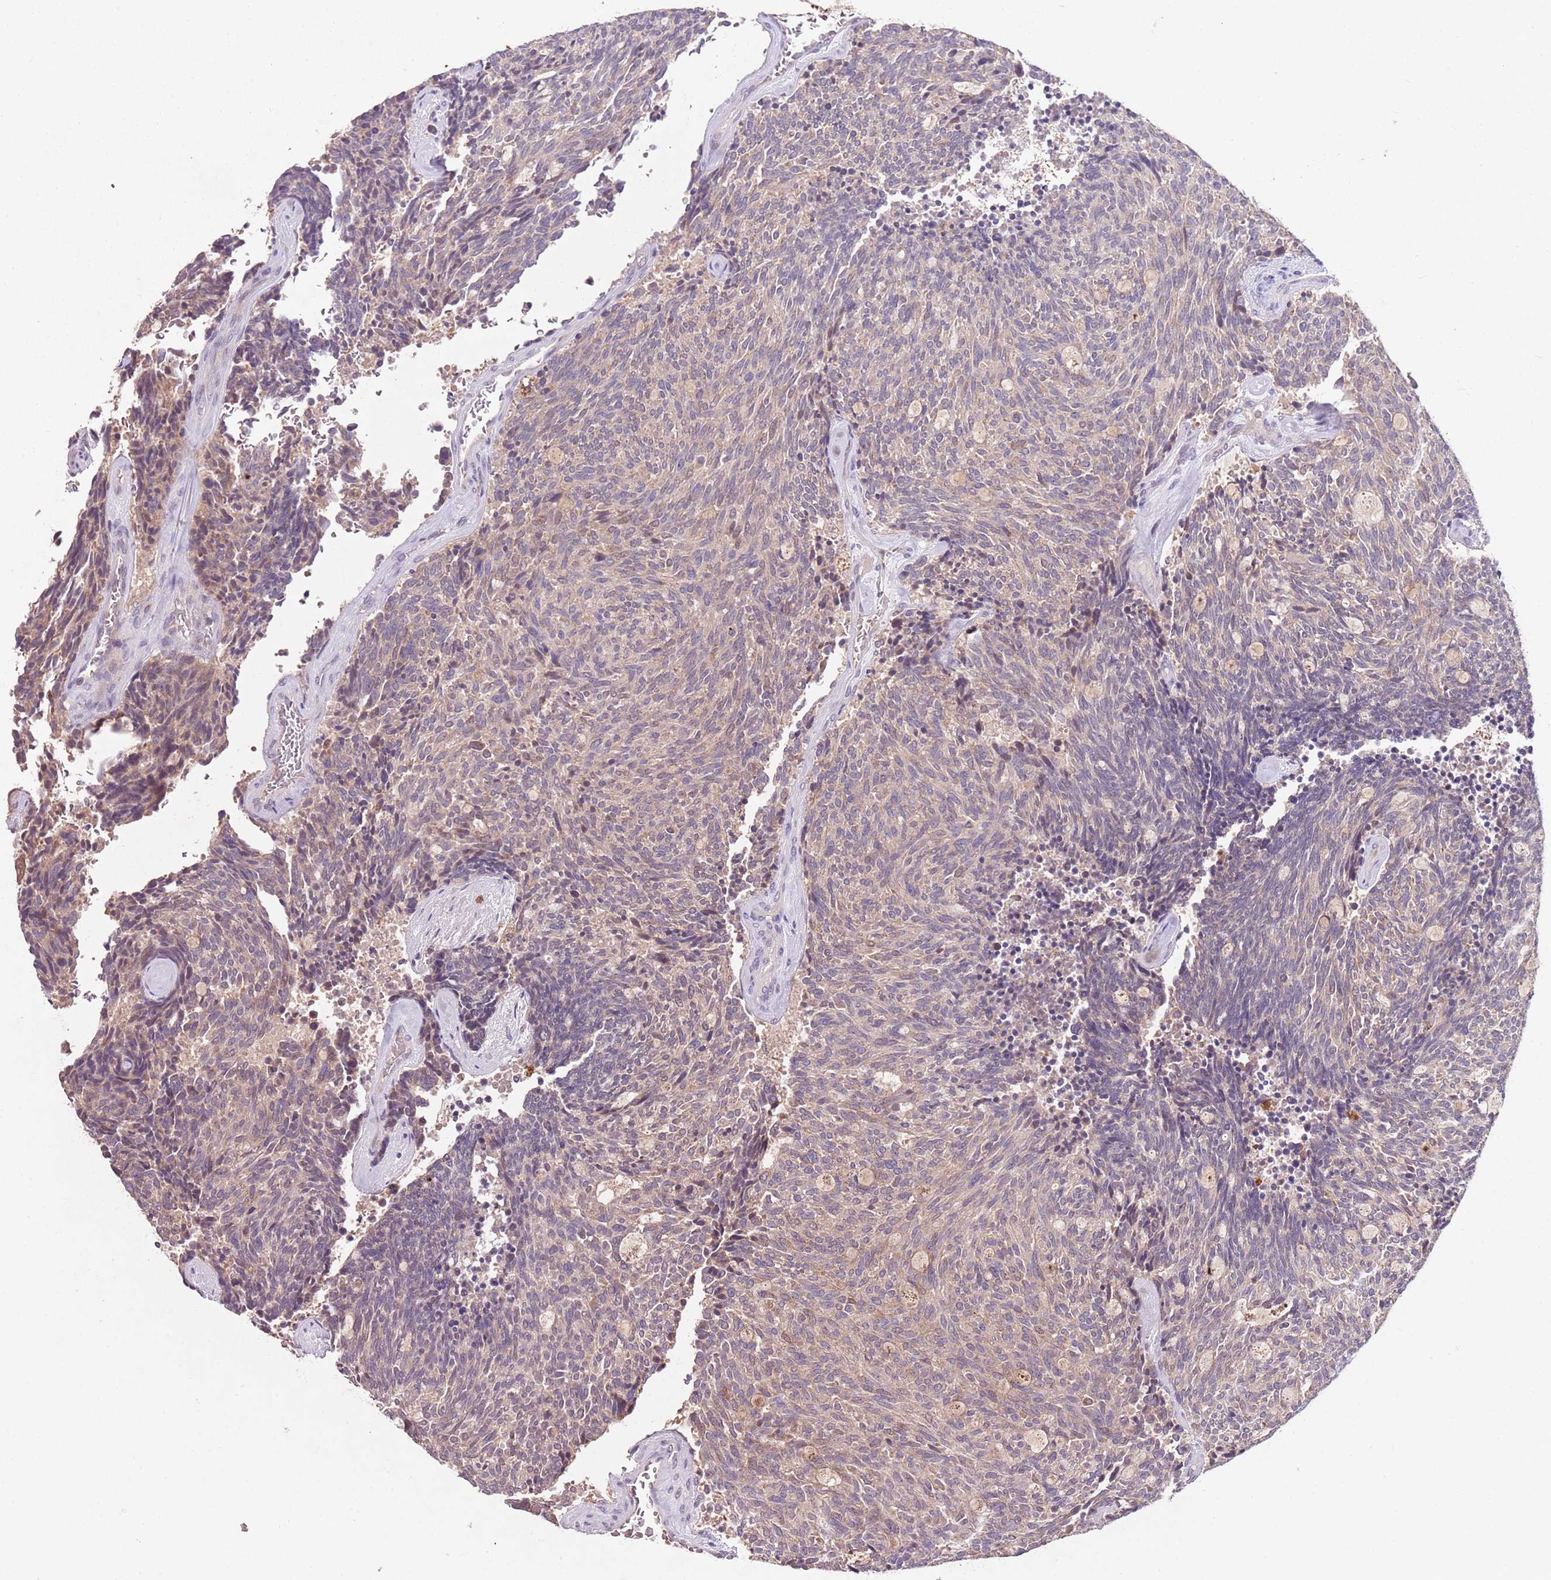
{"staining": {"intensity": "weak", "quantity": "25%-75%", "location": "cytoplasmic/membranous"}, "tissue": "carcinoid", "cell_type": "Tumor cells", "image_type": "cancer", "snomed": [{"axis": "morphology", "description": "Carcinoid, malignant, NOS"}, {"axis": "topography", "description": "Pancreas"}], "caption": "IHC (DAB (3,3'-diaminobenzidine)) staining of human carcinoid exhibits weak cytoplasmic/membranous protein expression in approximately 25%-75% of tumor cells.", "gene": "NRDE2", "patient": {"sex": "female", "age": 54}}